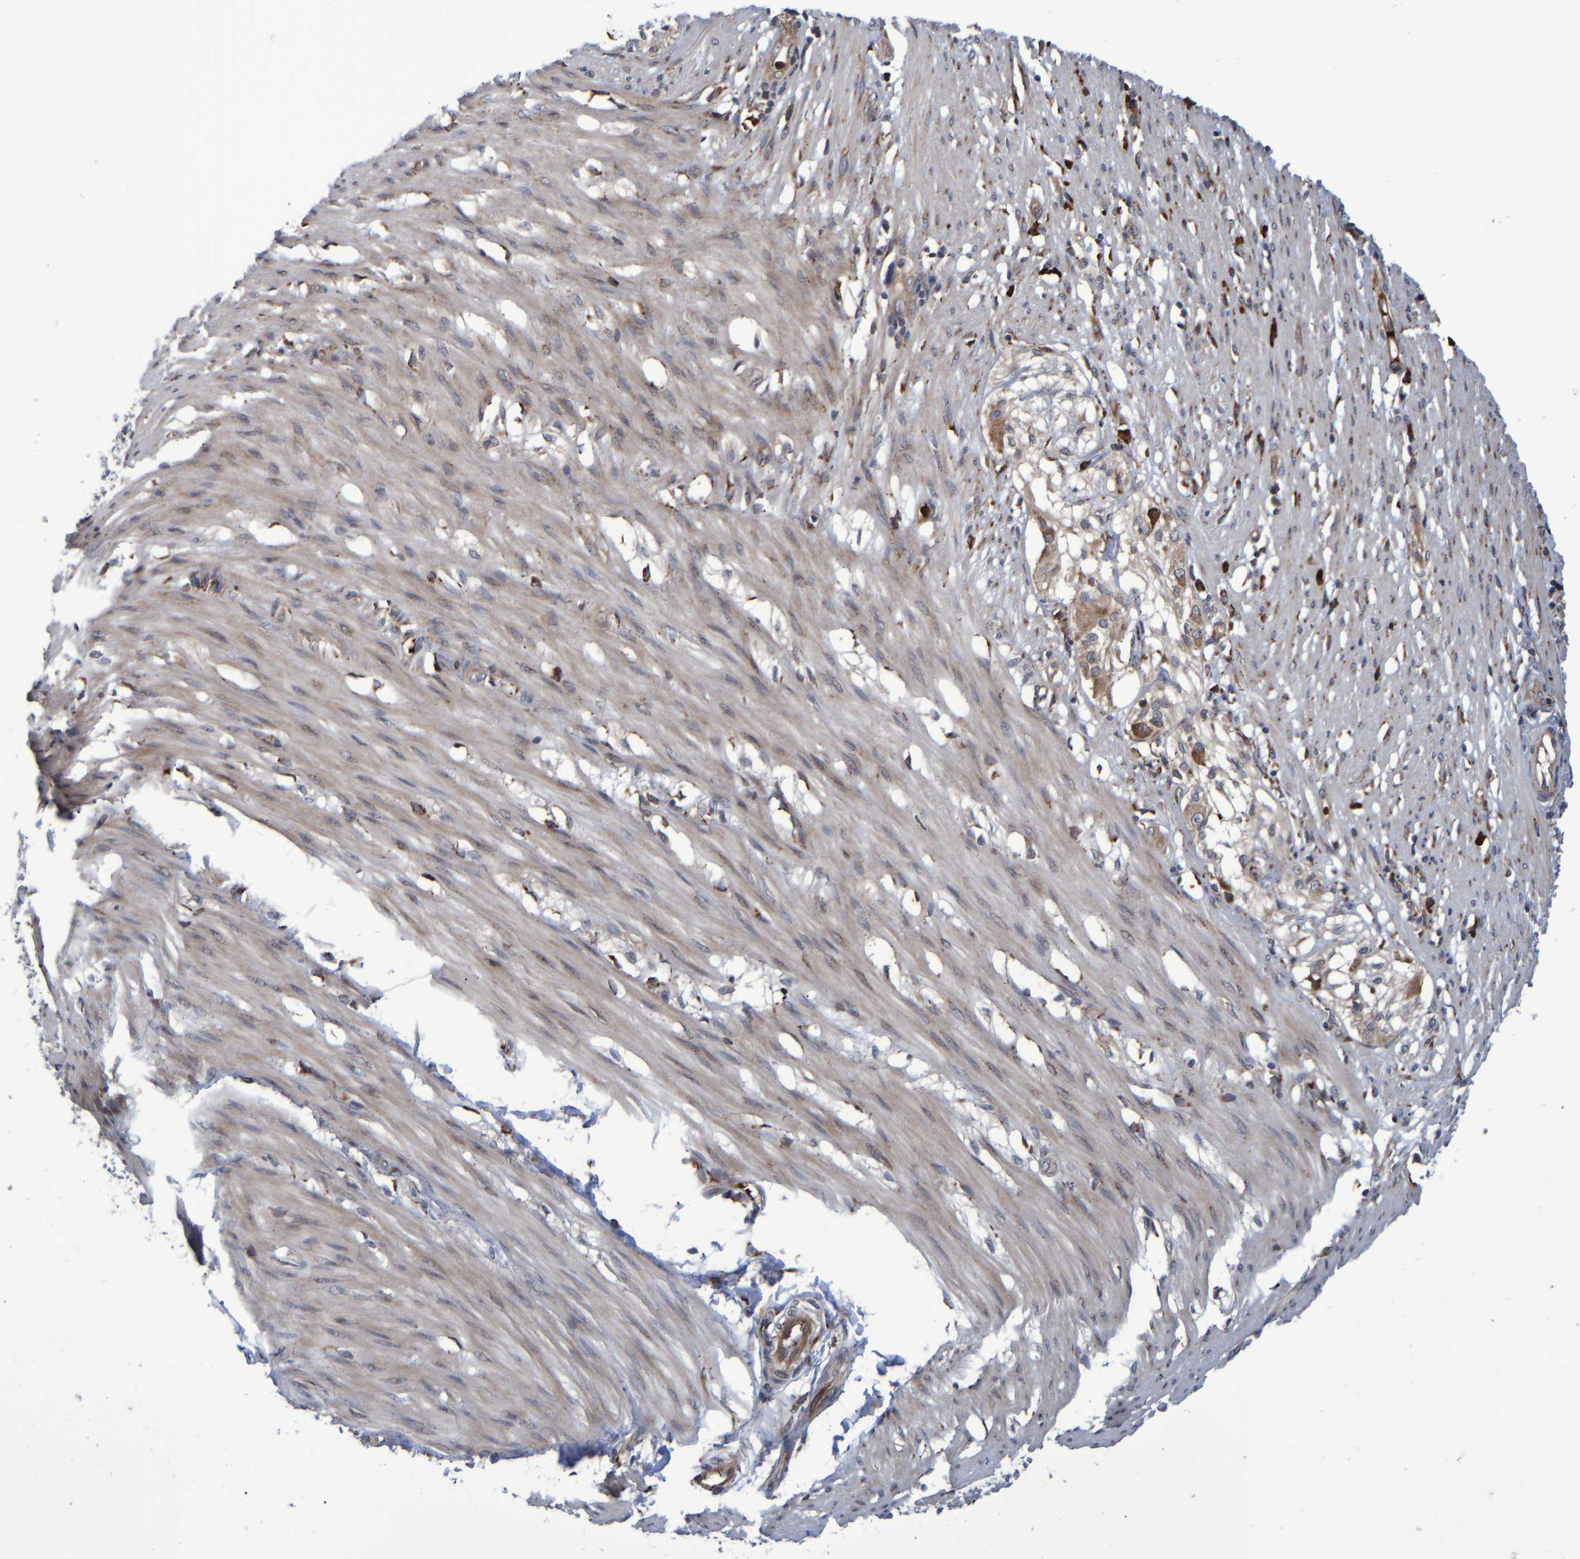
{"staining": {"intensity": "weak", "quantity": ">75%", "location": "cytoplasmic/membranous"}, "tissue": "smooth muscle", "cell_type": "Smooth muscle cells", "image_type": "normal", "snomed": [{"axis": "morphology", "description": "Normal tissue, NOS"}, {"axis": "morphology", "description": "Adenocarcinoma, NOS"}, {"axis": "topography", "description": "Smooth muscle"}, {"axis": "topography", "description": "Colon"}], "caption": "Protein expression analysis of benign smooth muscle displays weak cytoplasmic/membranous expression in approximately >75% of smooth muscle cells. (brown staining indicates protein expression, while blue staining denotes nuclei).", "gene": "SPAG5", "patient": {"sex": "male", "age": 14}}